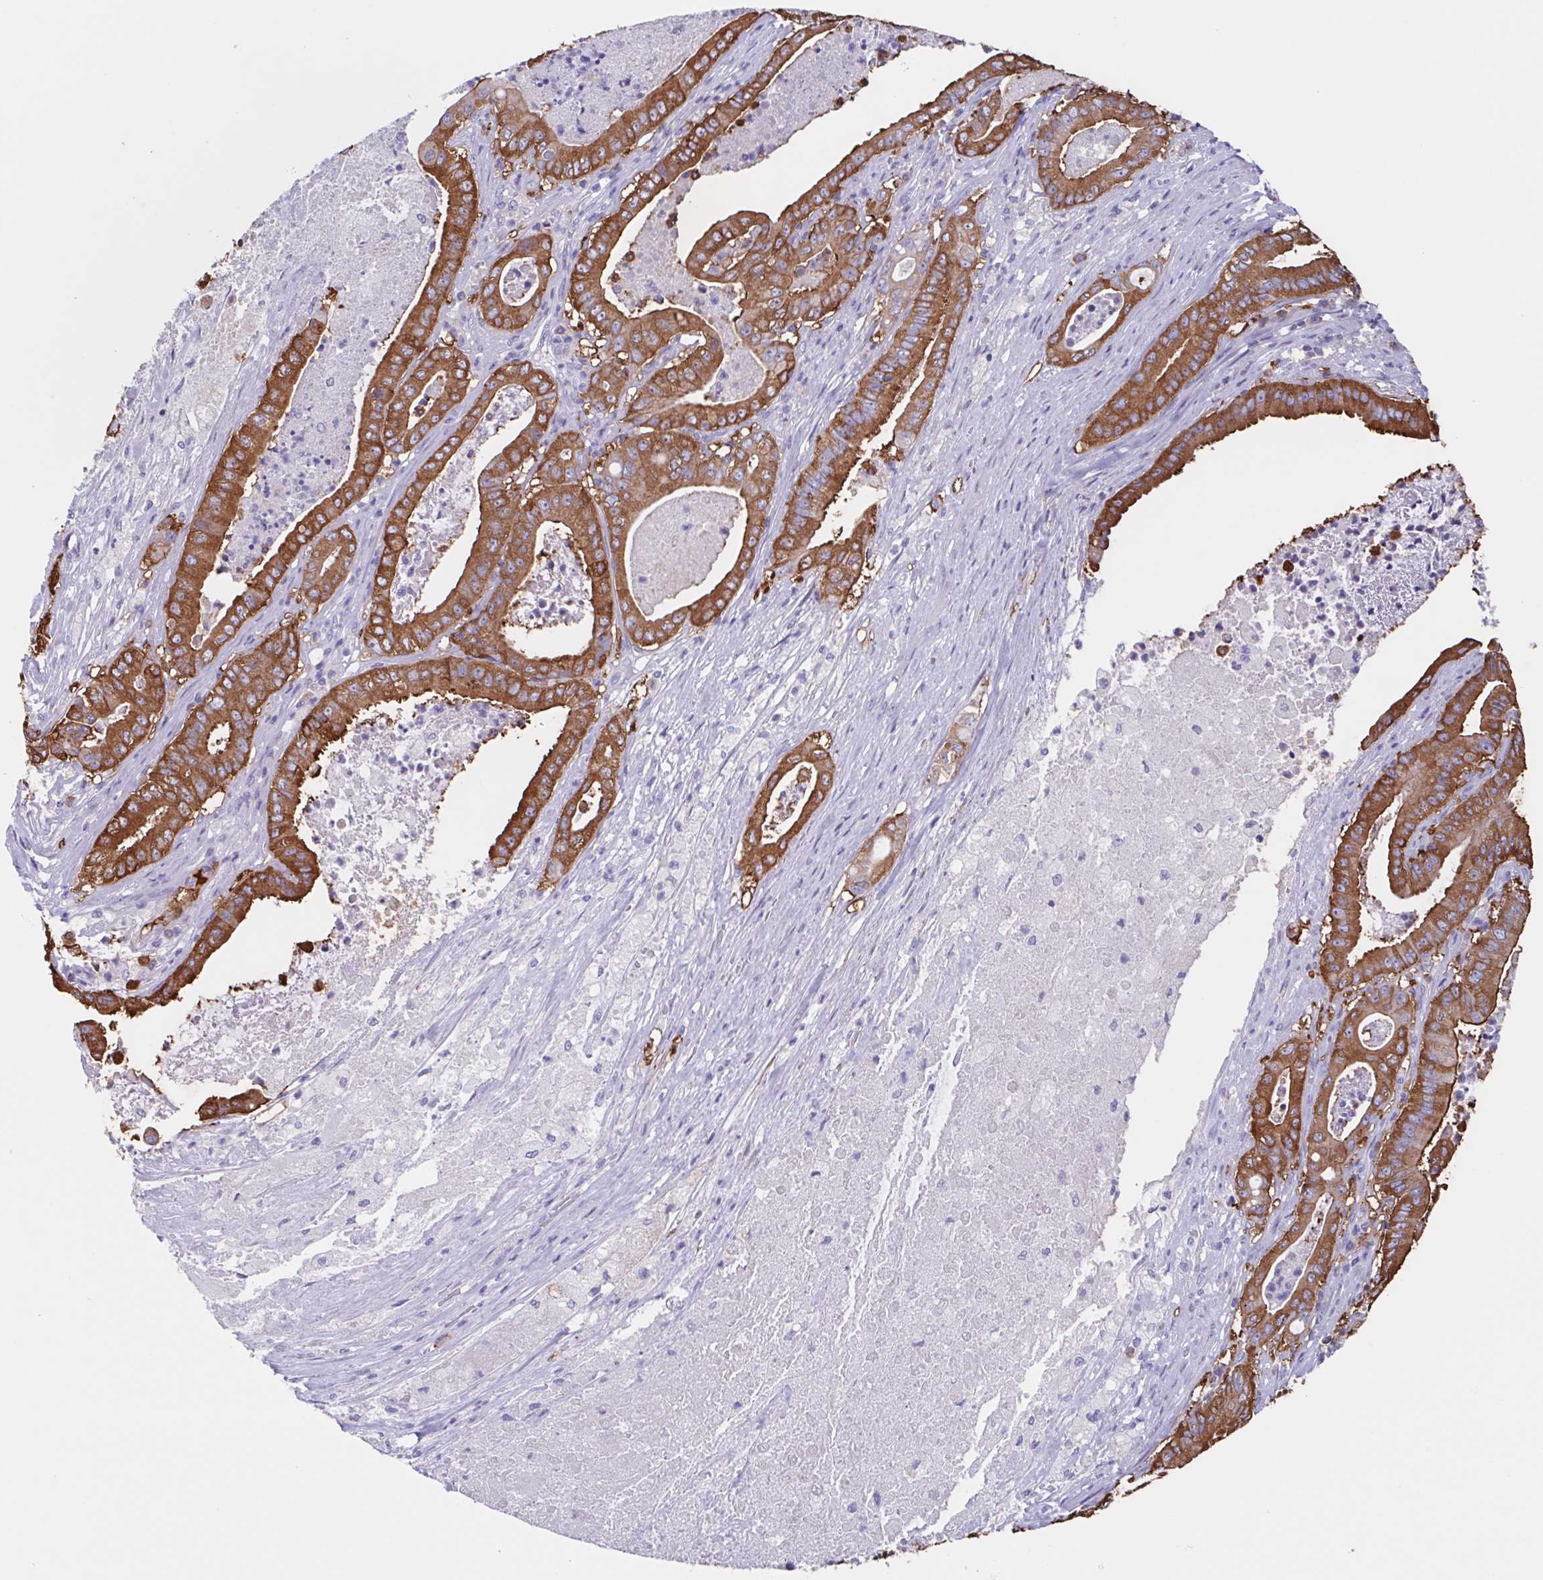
{"staining": {"intensity": "strong", "quantity": ">75%", "location": "cytoplasmic/membranous"}, "tissue": "pancreatic cancer", "cell_type": "Tumor cells", "image_type": "cancer", "snomed": [{"axis": "morphology", "description": "Adenocarcinoma, NOS"}, {"axis": "topography", "description": "Pancreas"}], "caption": "Human adenocarcinoma (pancreatic) stained with a brown dye shows strong cytoplasmic/membranous positive expression in approximately >75% of tumor cells.", "gene": "TPD52", "patient": {"sex": "male", "age": 71}}